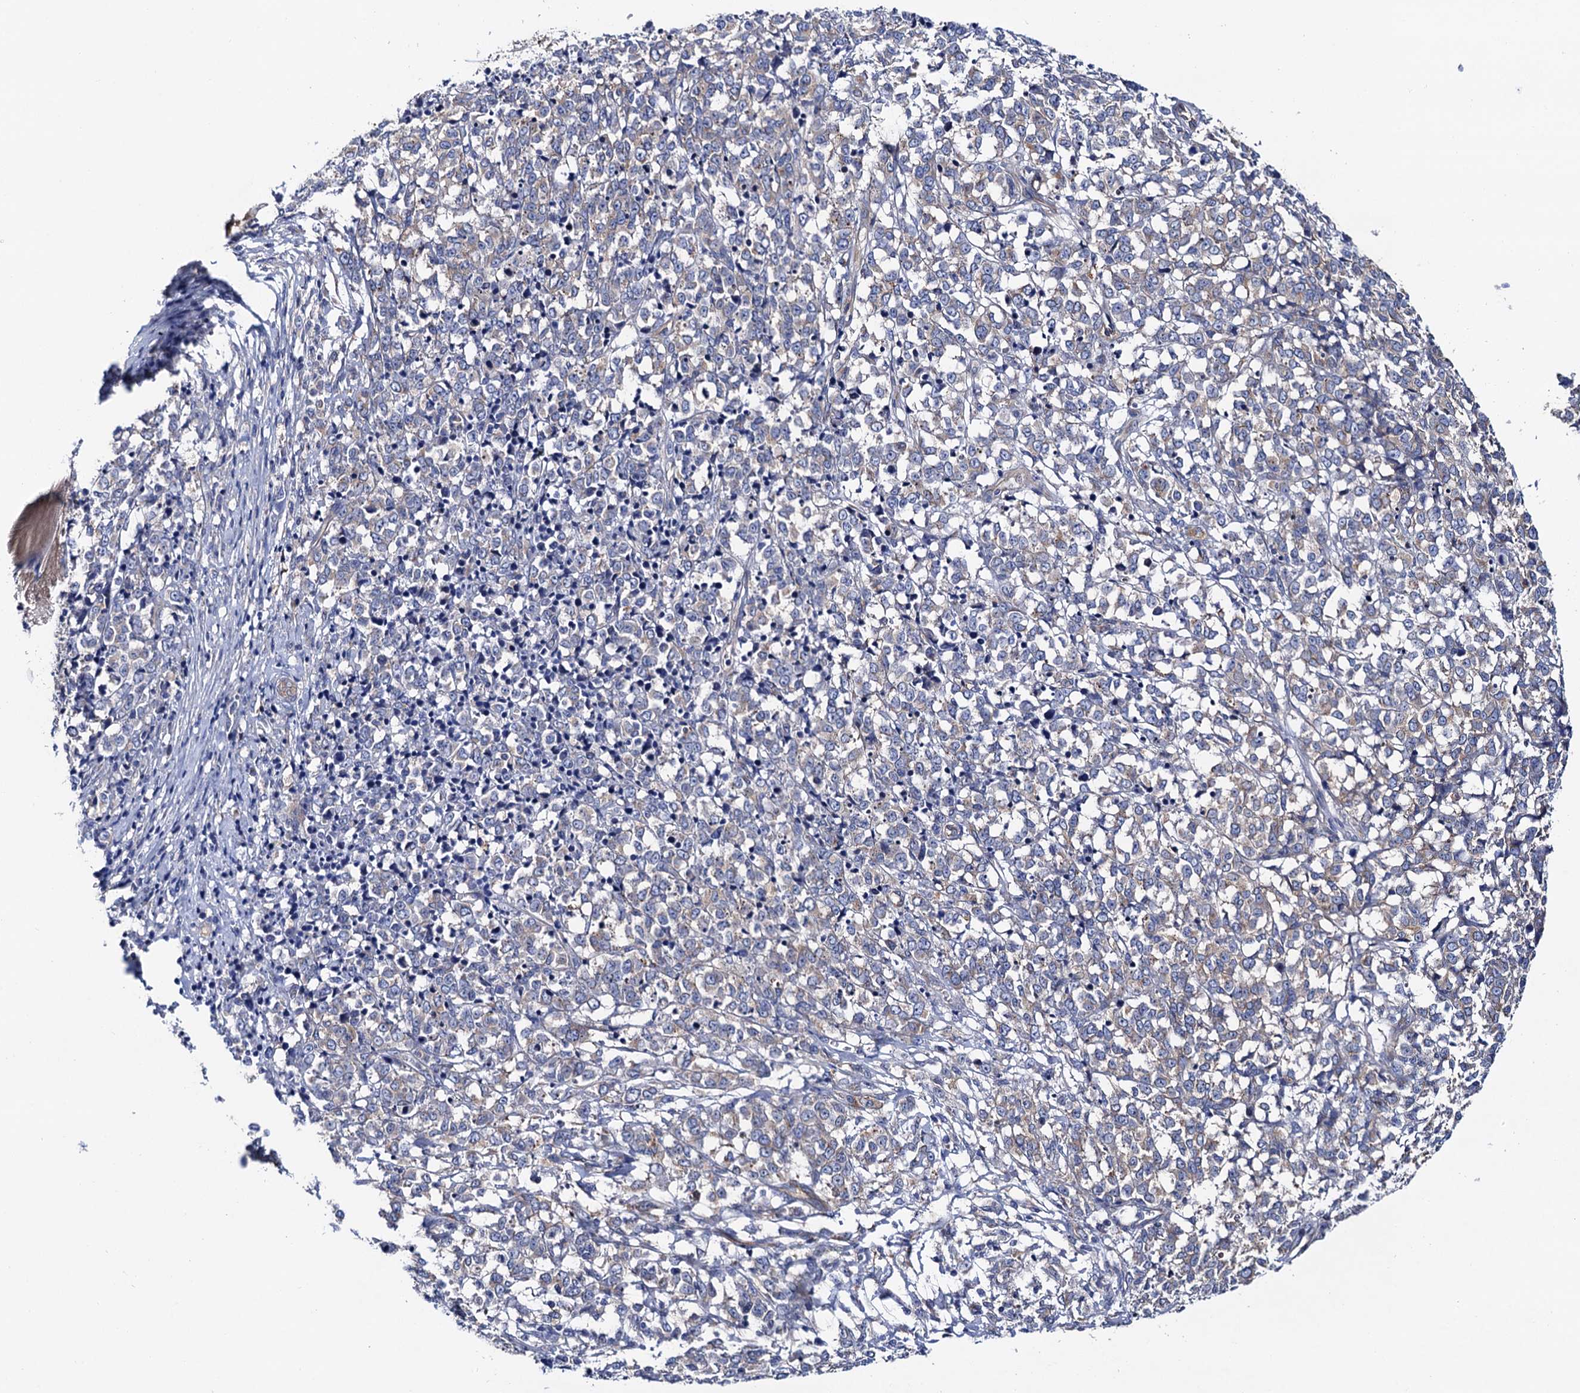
{"staining": {"intensity": "negative", "quantity": "none", "location": "none"}, "tissue": "melanoma", "cell_type": "Tumor cells", "image_type": "cancer", "snomed": [{"axis": "morphology", "description": "Malignant melanoma, NOS"}, {"axis": "topography", "description": "Skin"}], "caption": "Malignant melanoma was stained to show a protein in brown. There is no significant staining in tumor cells.", "gene": "ZDHHC18", "patient": {"sex": "female", "age": 72}}